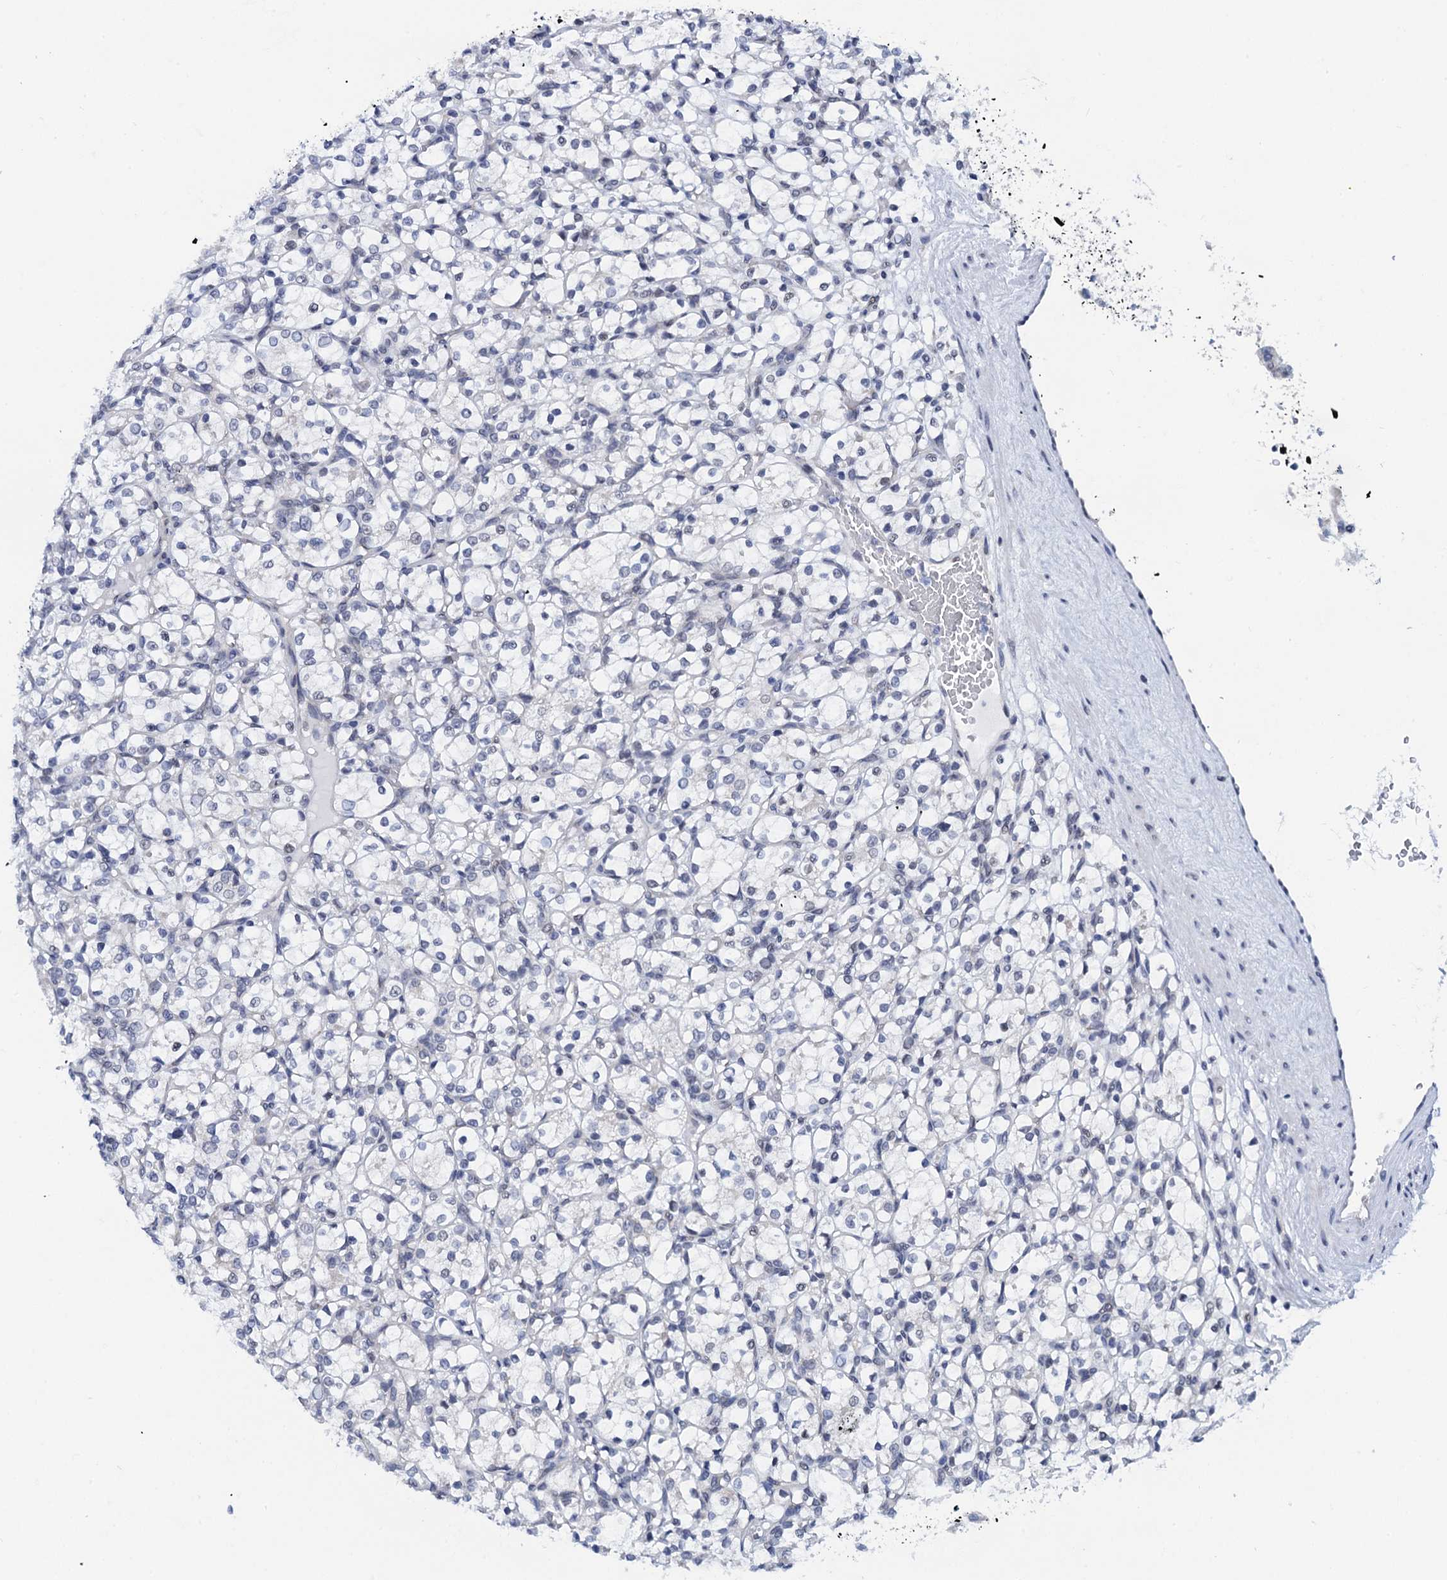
{"staining": {"intensity": "negative", "quantity": "none", "location": "none"}, "tissue": "renal cancer", "cell_type": "Tumor cells", "image_type": "cancer", "snomed": [{"axis": "morphology", "description": "Adenocarcinoma, NOS"}, {"axis": "topography", "description": "Kidney"}], "caption": "A high-resolution photomicrograph shows immunohistochemistry staining of adenocarcinoma (renal), which reveals no significant positivity in tumor cells.", "gene": "C16orf87", "patient": {"sex": "female", "age": 69}}